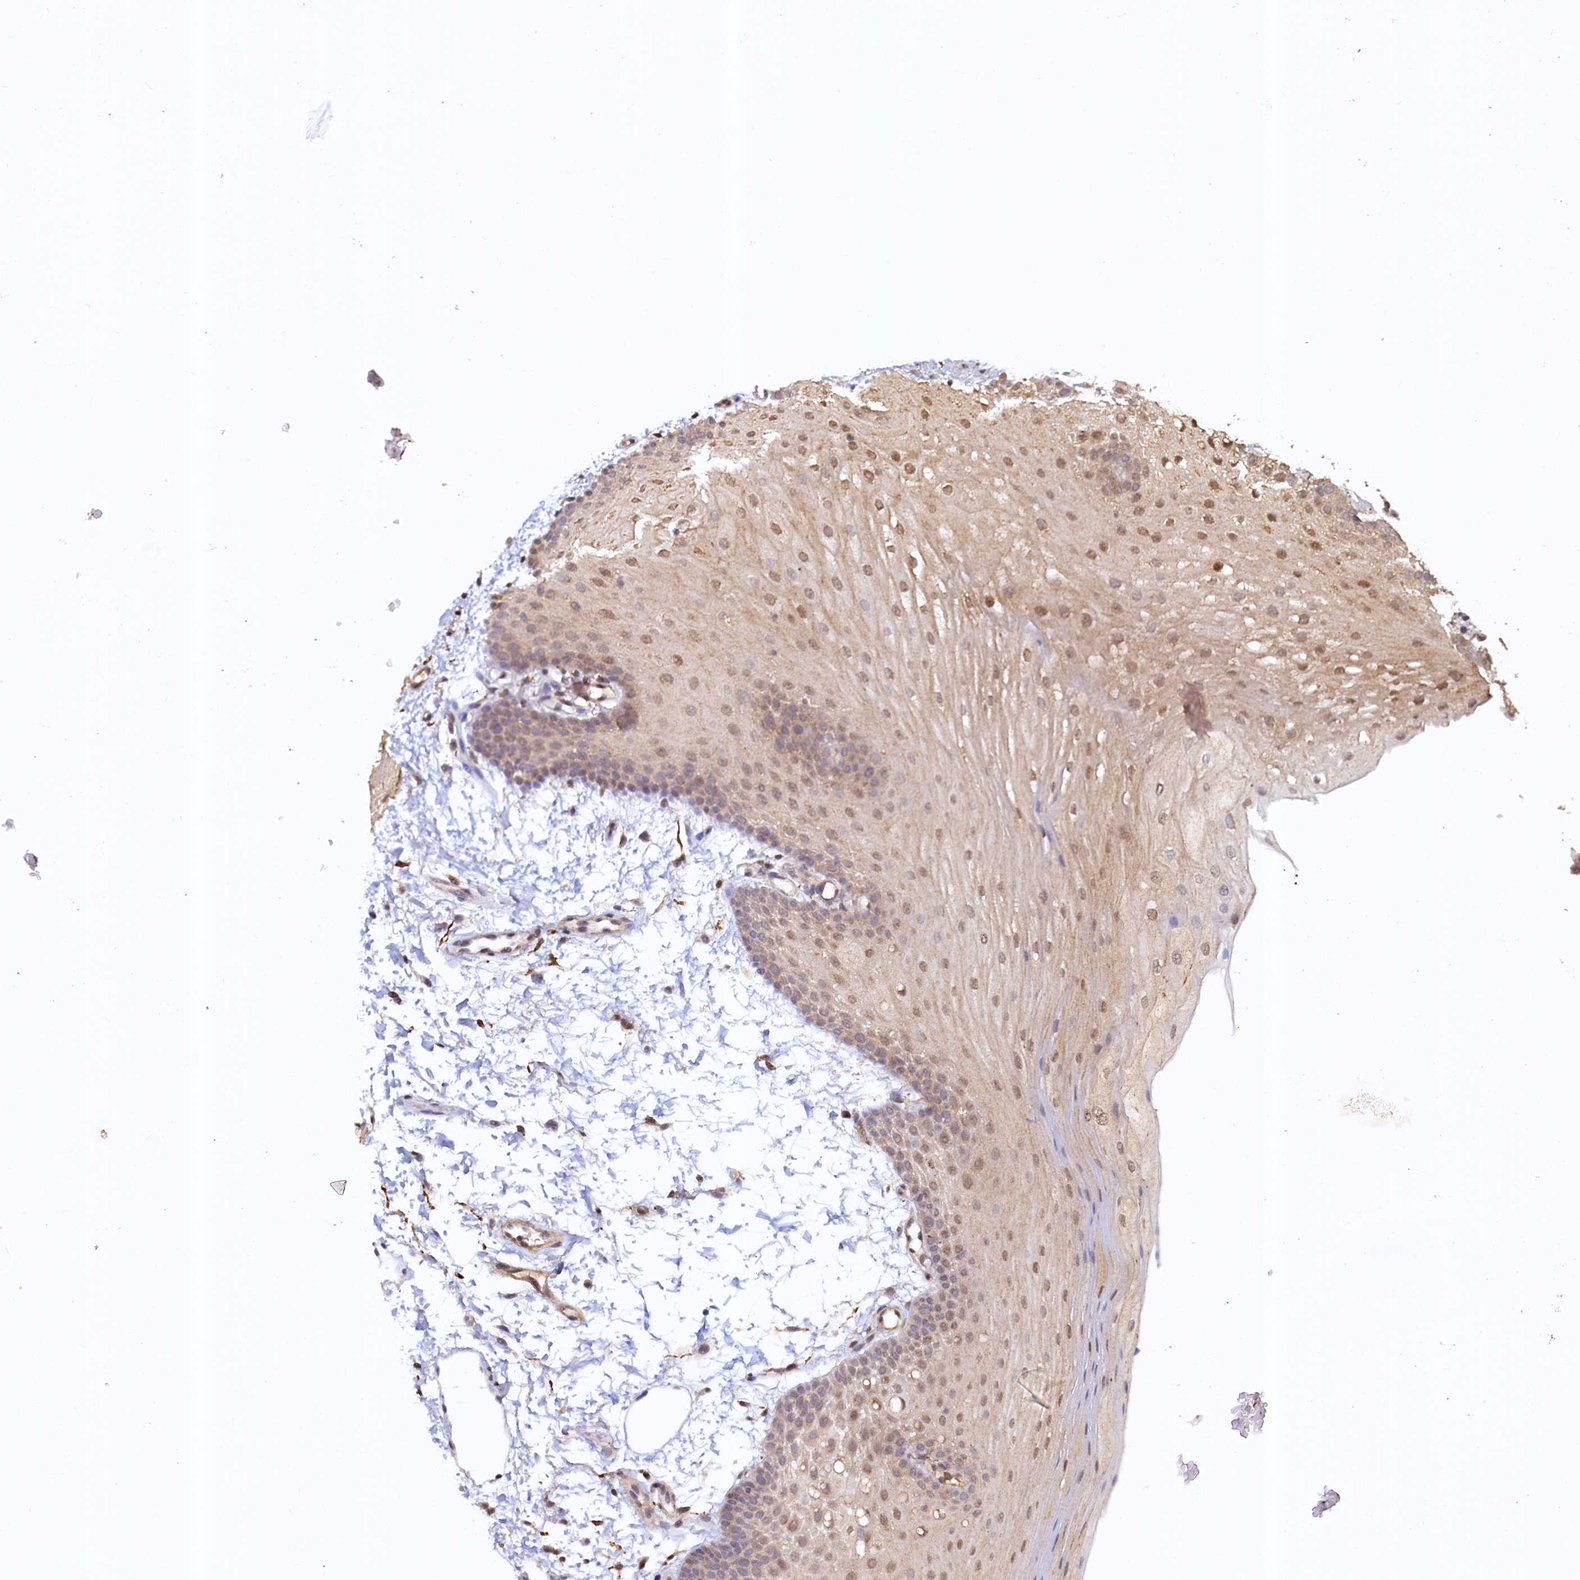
{"staining": {"intensity": "moderate", "quantity": ">75%", "location": "nuclear"}, "tissue": "oral mucosa", "cell_type": "Squamous epithelial cells", "image_type": "normal", "snomed": [{"axis": "morphology", "description": "Normal tissue, NOS"}, {"axis": "topography", "description": "Oral tissue"}], "caption": "Immunohistochemistry (IHC) (DAB (3,3'-diaminobenzidine)) staining of benign human oral mucosa reveals moderate nuclear protein staining in about >75% of squamous epithelial cells. (IHC, brightfield microscopy, high magnification).", "gene": "UBL7", "patient": {"sex": "male", "age": 68}}